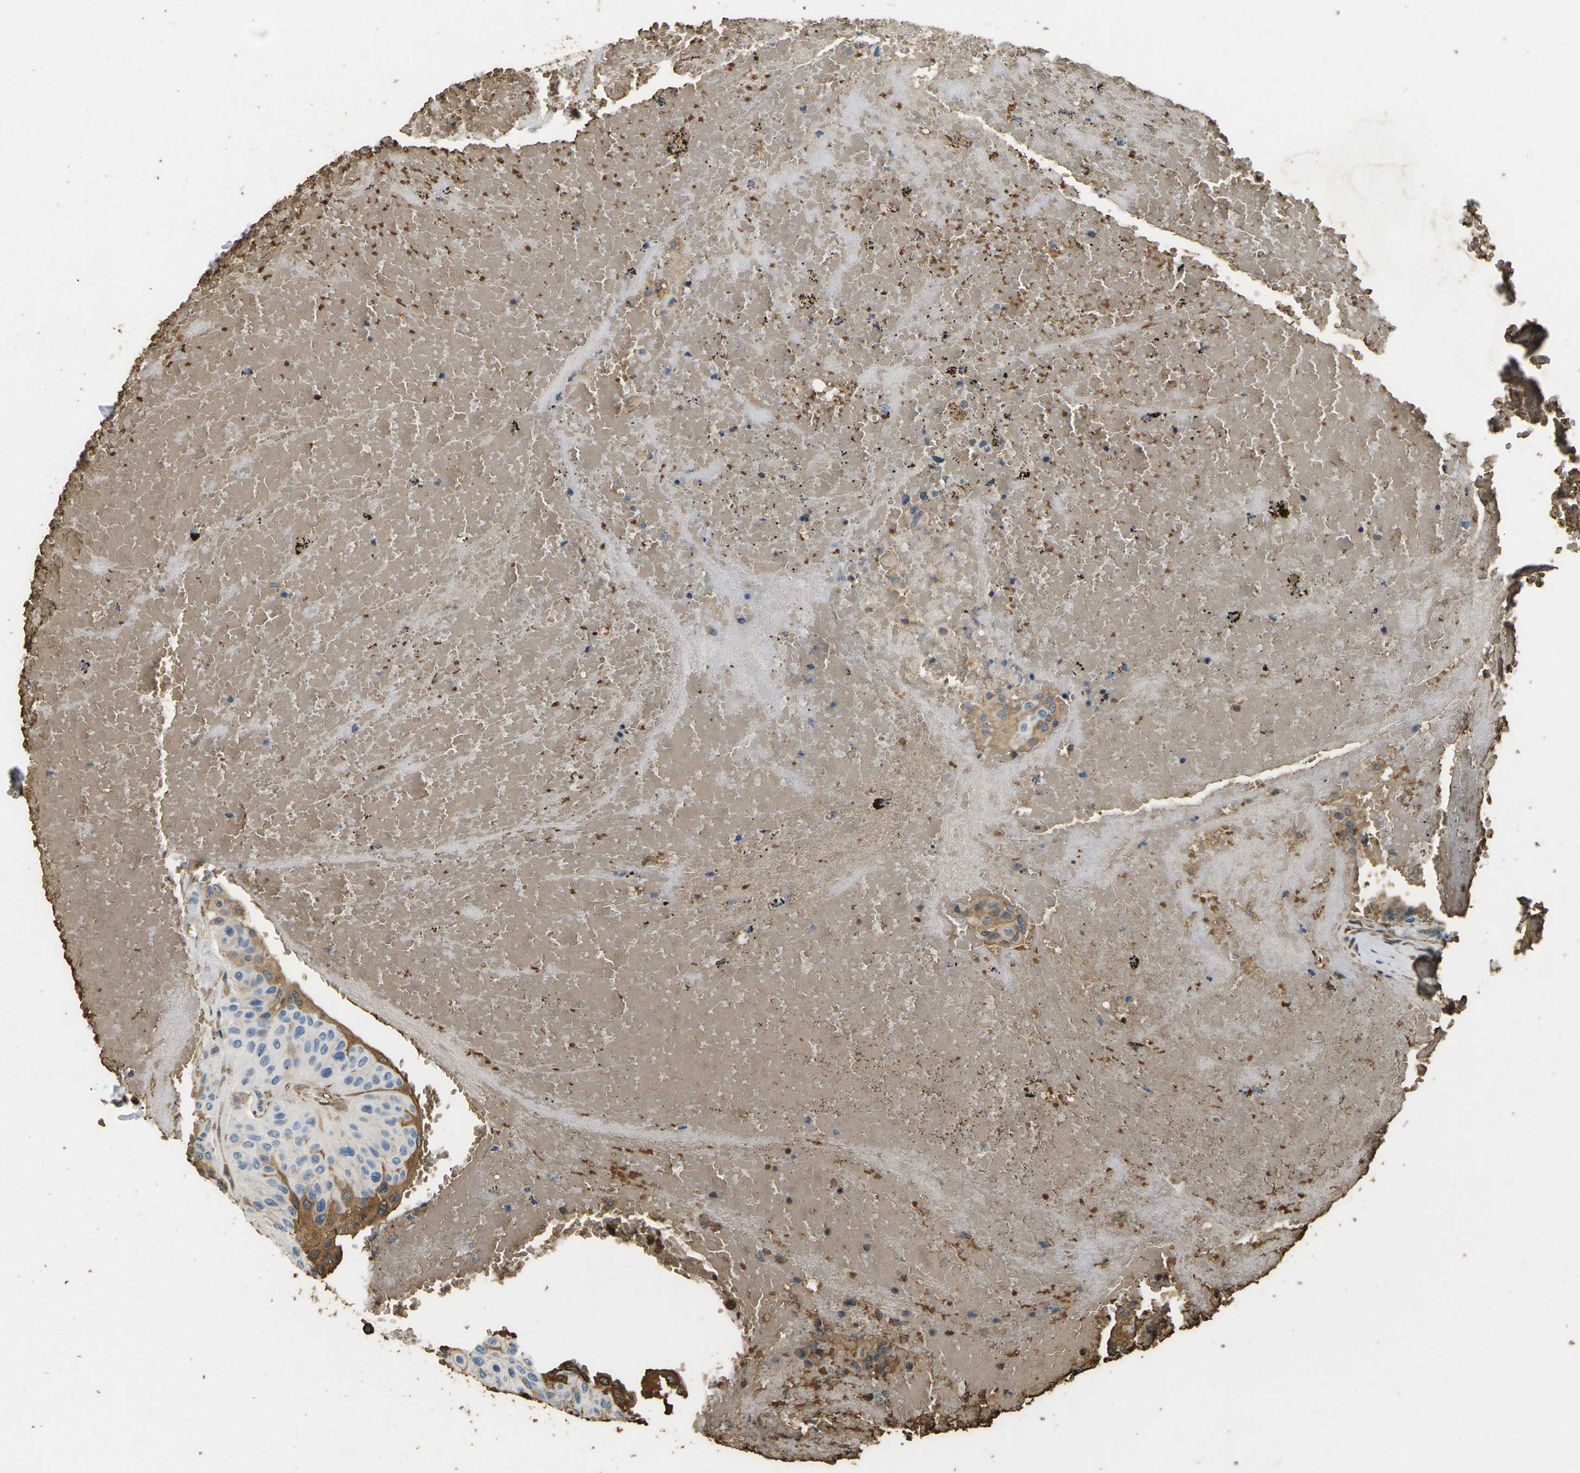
{"staining": {"intensity": "moderate", "quantity": "25%-75%", "location": "cytoplasmic/membranous"}, "tissue": "urothelial cancer", "cell_type": "Tumor cells", "image_type": "cancer", "snomed": [{"axis": "morphology", "description": "Urothelial carcinoma, High grade"}, {"axis": "topography", "description": "Urinary bladder"}], "caption": "Tumor cells demonstrate moderate cytoplasmic/membranous positivity in approximately 25%-75% of cells in urothelial carcinoma (high-grade).", "gene": "HBB", "patient": {"sex": "male", "age": 66}}